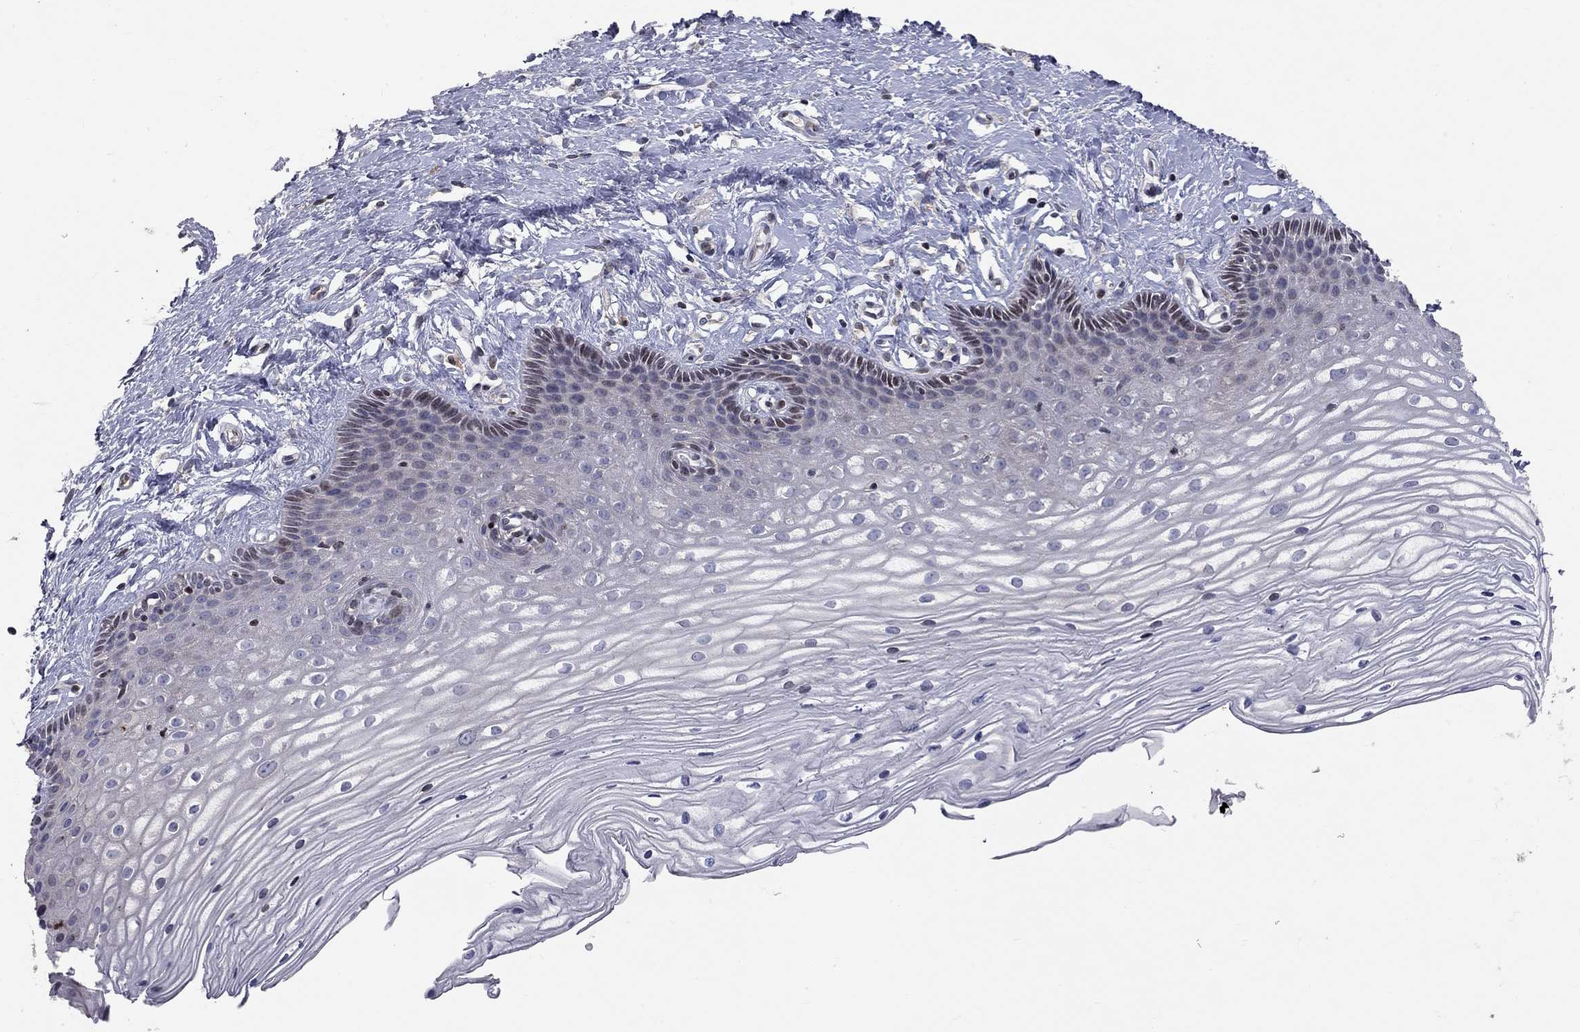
{"staining": {"intensity": "negative", "quantity": "none", "location": "none"}, "tissue": "cervix", "cell_type": "Glandular cells", "image_type": "normal", "snomed": [{"axis": "morphology", "description": "Normal tissue, NOS"}, {"axis": "topography", "description": "Cervix"}], "caption": "IHC image of normal cervix: cervix stained with DAB displays no significant protein expression in glandular cells.", "gene": "ERN2", "patient": {"sex": "female", "age": 40}}